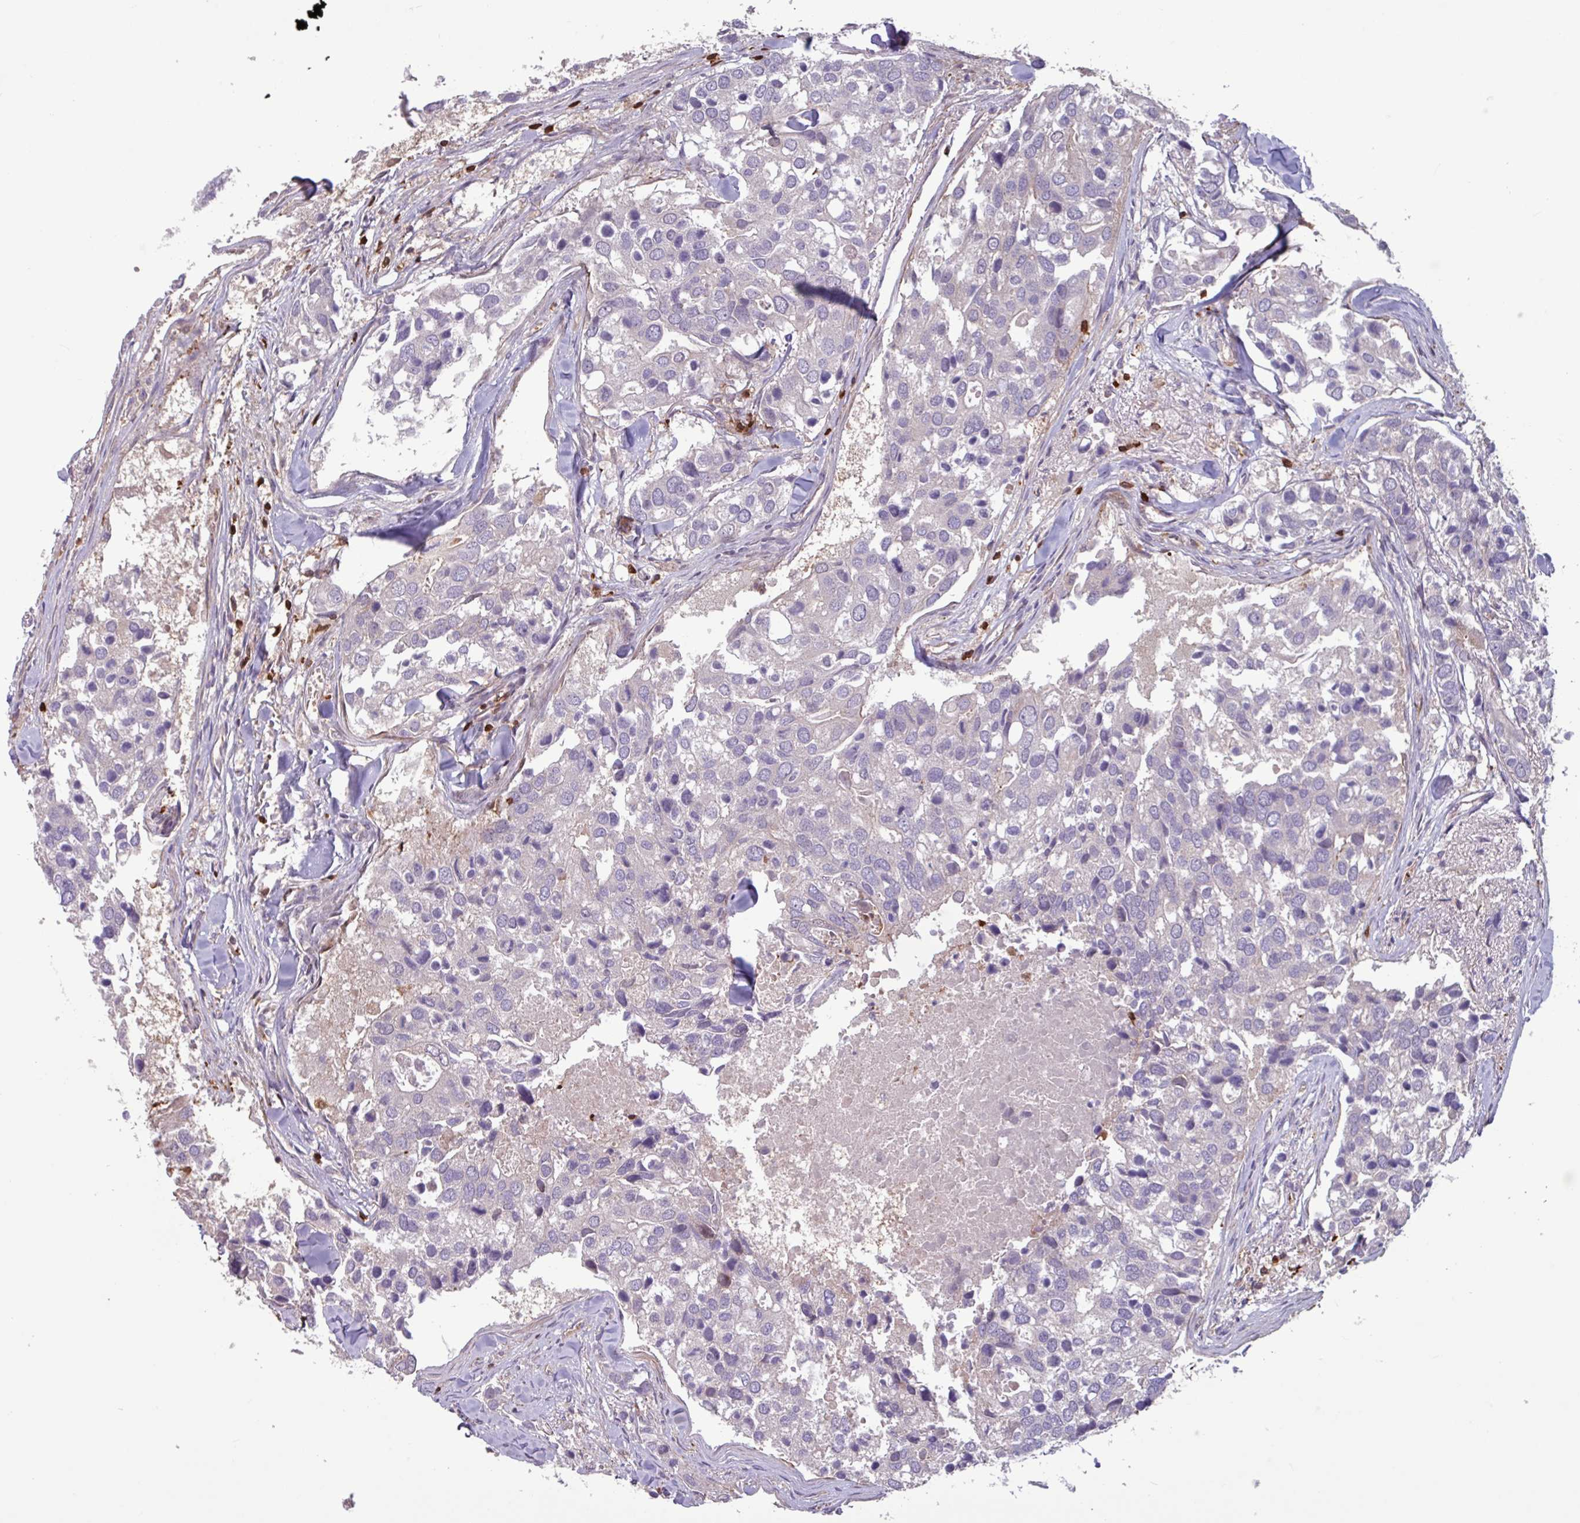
{"staining": {"intensity": "negative", "quantity": "none", "location": "none"}, "tissue": "breast cancer", "cell_type": "Tumor cells", "image_type": "cancer", "snomed": [{"axis": "morphology", "description": "Duct carcinoma"}, {"axis": "topography", "description": "Breast"}], "caption": "Human breast infiltrating ductal carcinoma stained for a protein using immunohistochemistry exhibits no staining in tumor cells.", "gene": "SEC61G", "patient": {"sex": "female", "age": 83}}